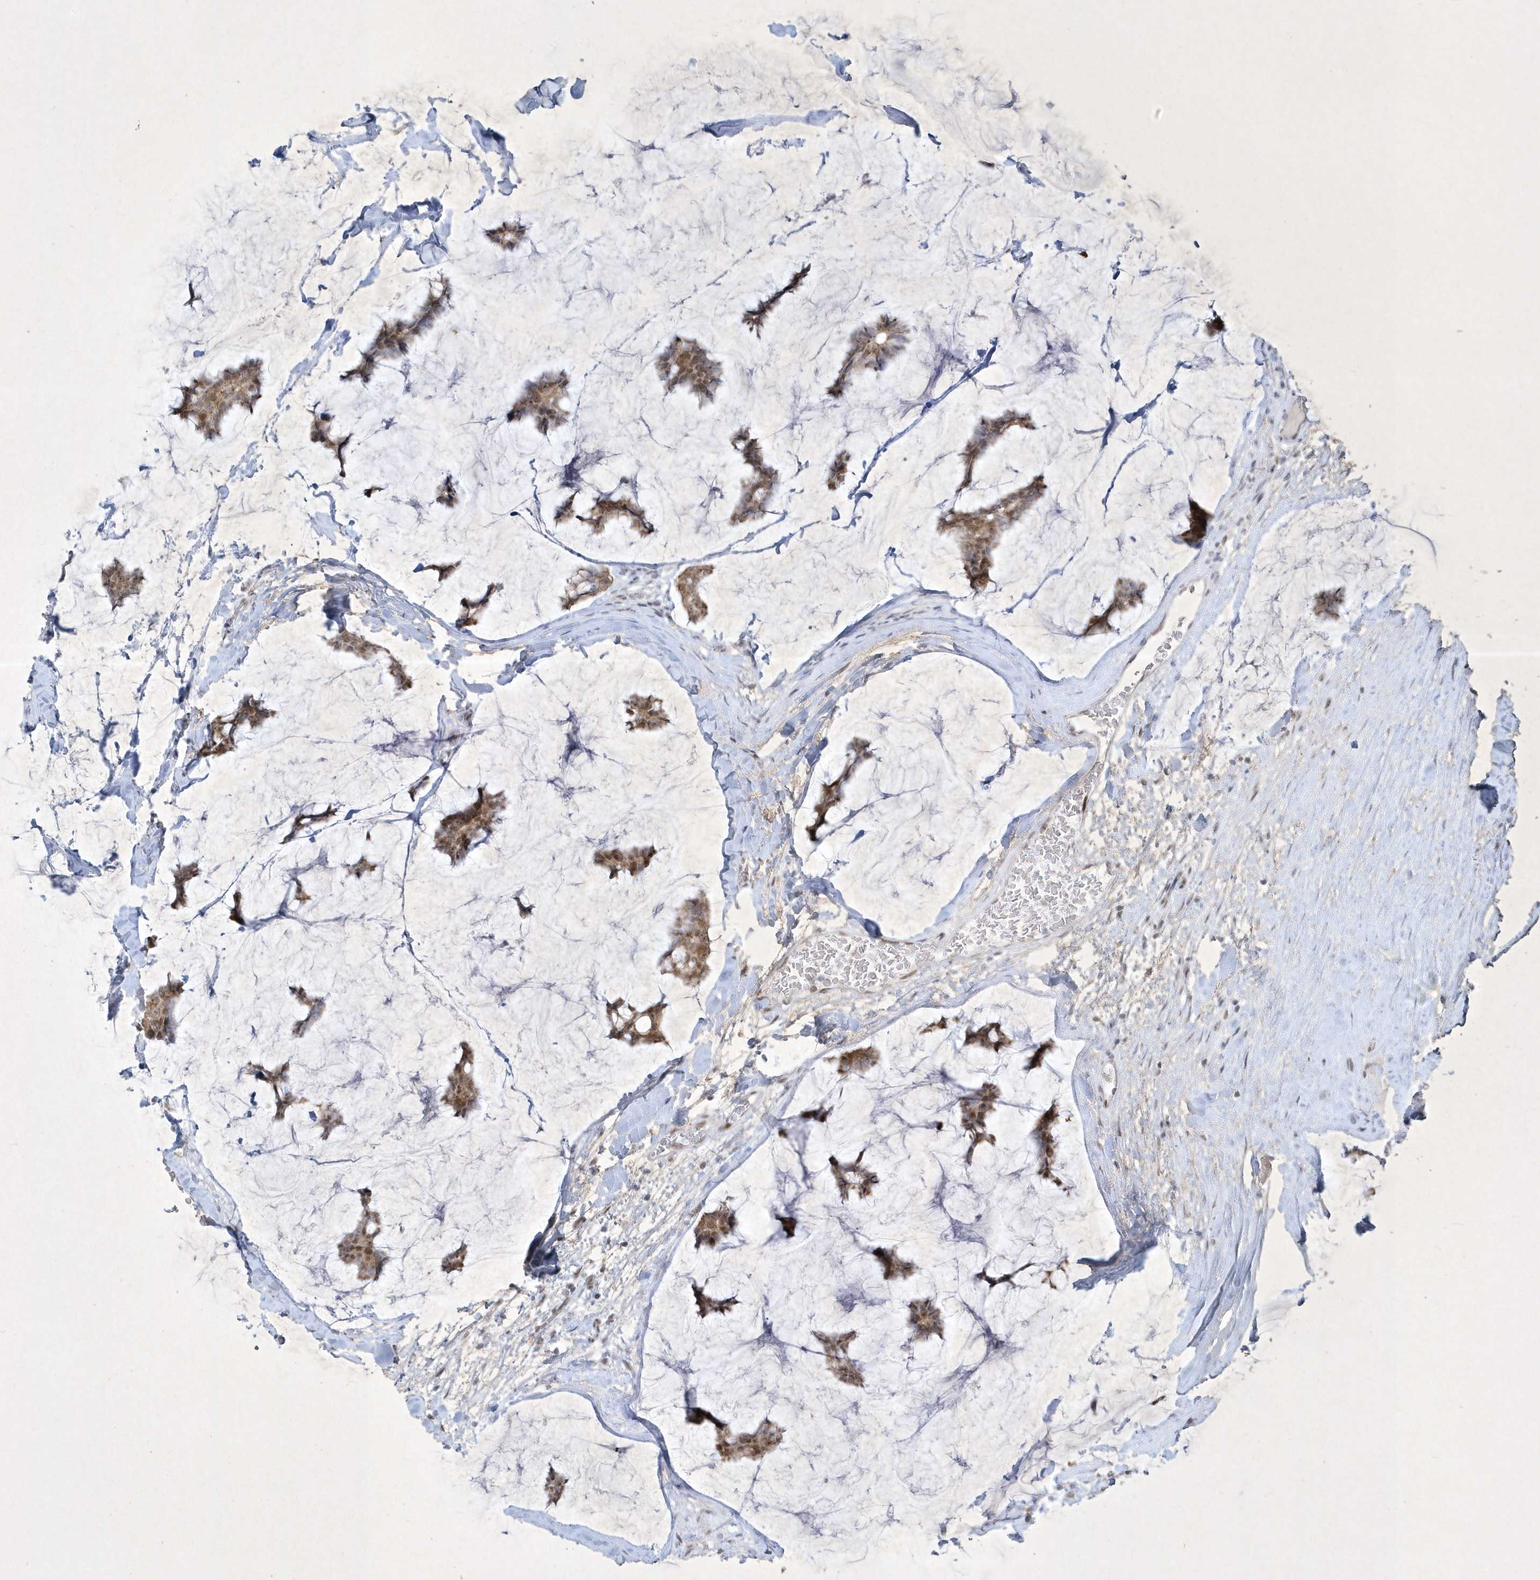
{"staining": {"intensity": "moderate", "quantity": ">75%", "location": "cytoplasmic/membranous,nuclear"}, "tissue": "breast cancer", "cell_type": "Tumor cells", "image_type": "cancer", "snomed": [{"axis": "morphology", "description": "Duct carcinoma"}, {"axis": "topography", "description": "Breast"}], "caption": "Breast intraductal carcinoma was stained to show a protein in brown. There is medium levels of moderate cytoplasmic/membranous and nuclear positivity in approximately >75% of tumor cells.", "gene": "ZBTB9", "patient": {"sex": "female", "age": 93}}